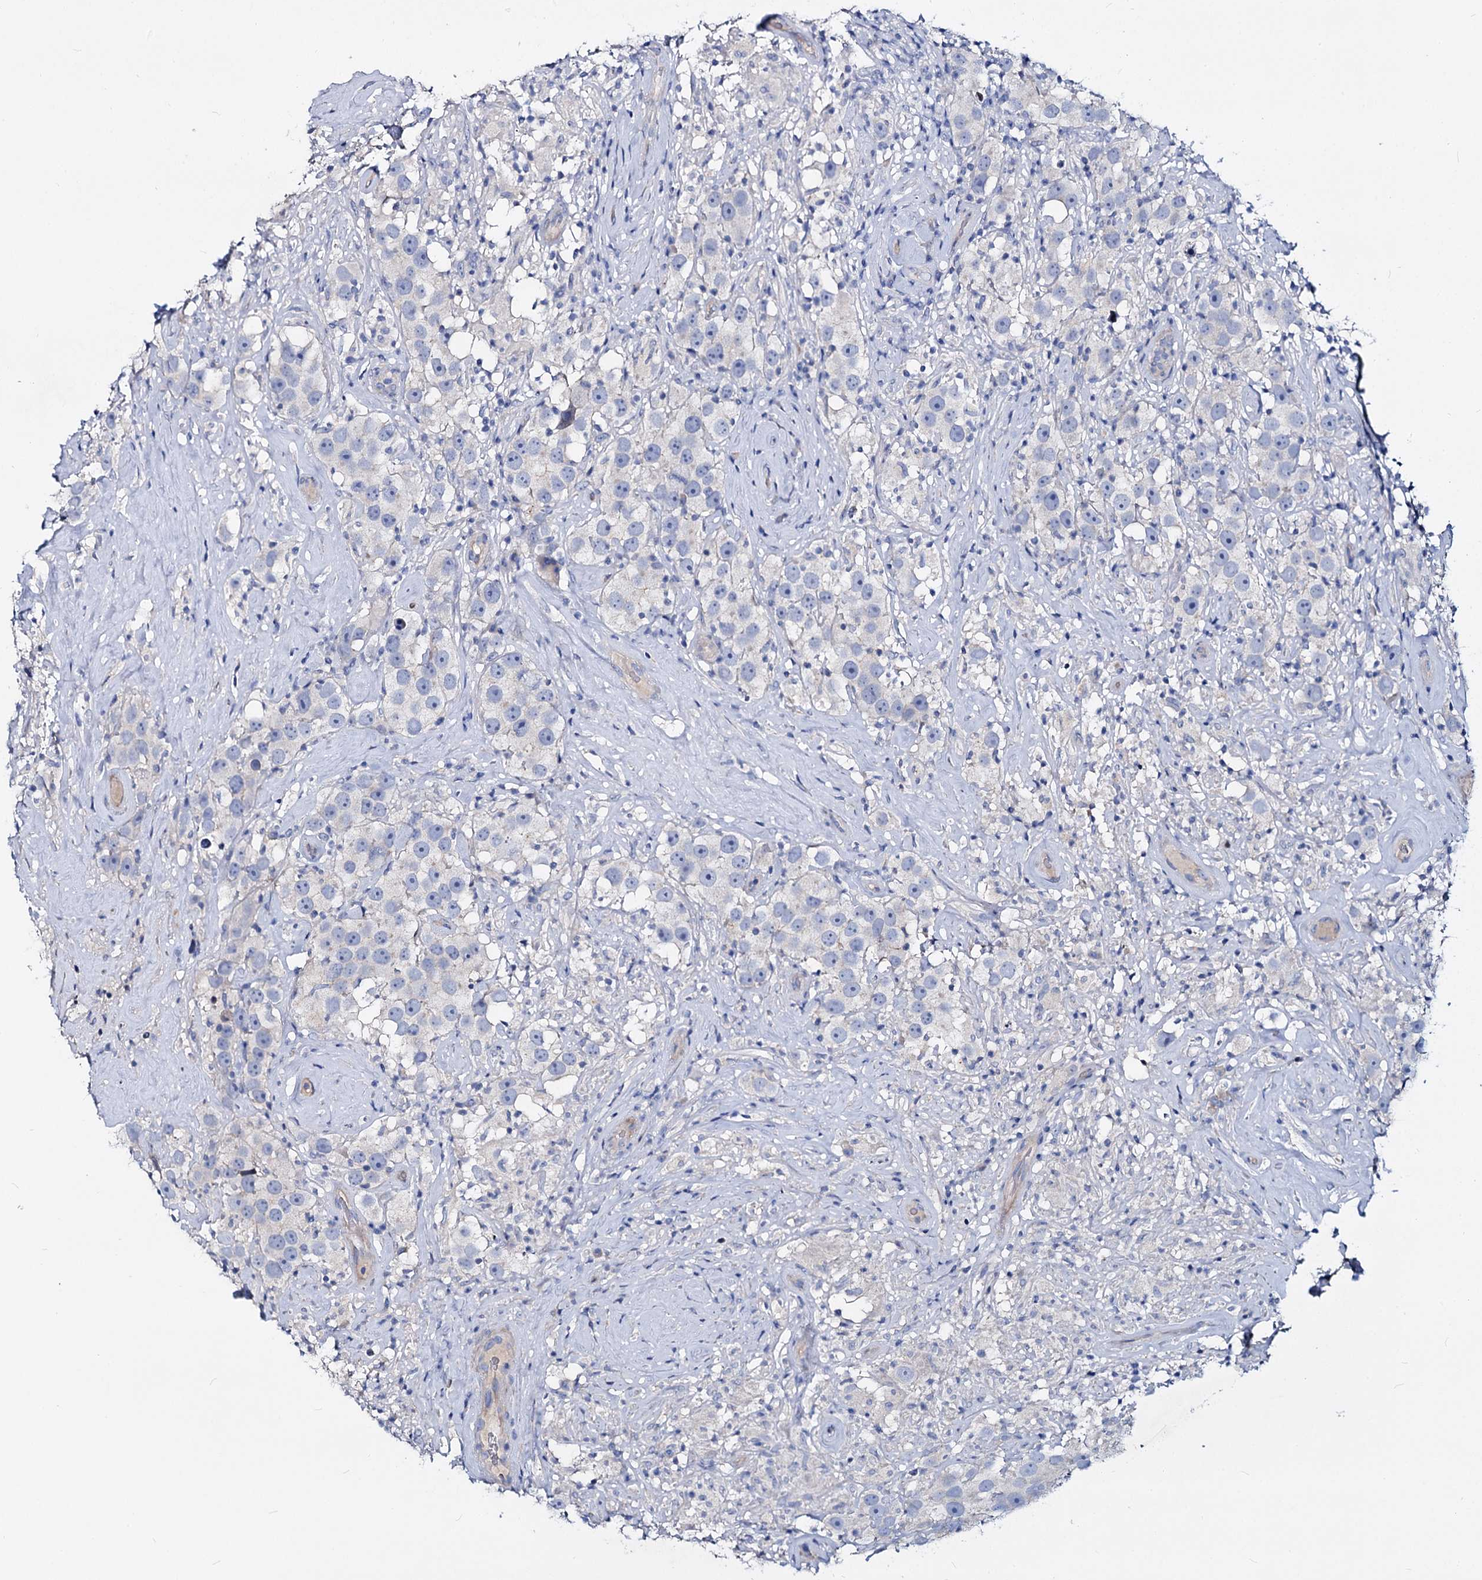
{"staining": {"intensity": "negative", "quantity": "none", "location": "none"}, "tissue": "testis cancer", "cell_type": "Tumor cells", "image_type": "cancer", "snomed": [{"axis": "morphology", "description": "Seminoma, NOS"}, {"axis": "topography", "description": "Testis"}], "caption": "Human seminoma (testis) stained for a protein using IHC displays no expression in tumor cells.", "gene": "DYDC2", "patient": {"sex": "male", "age": 49}}